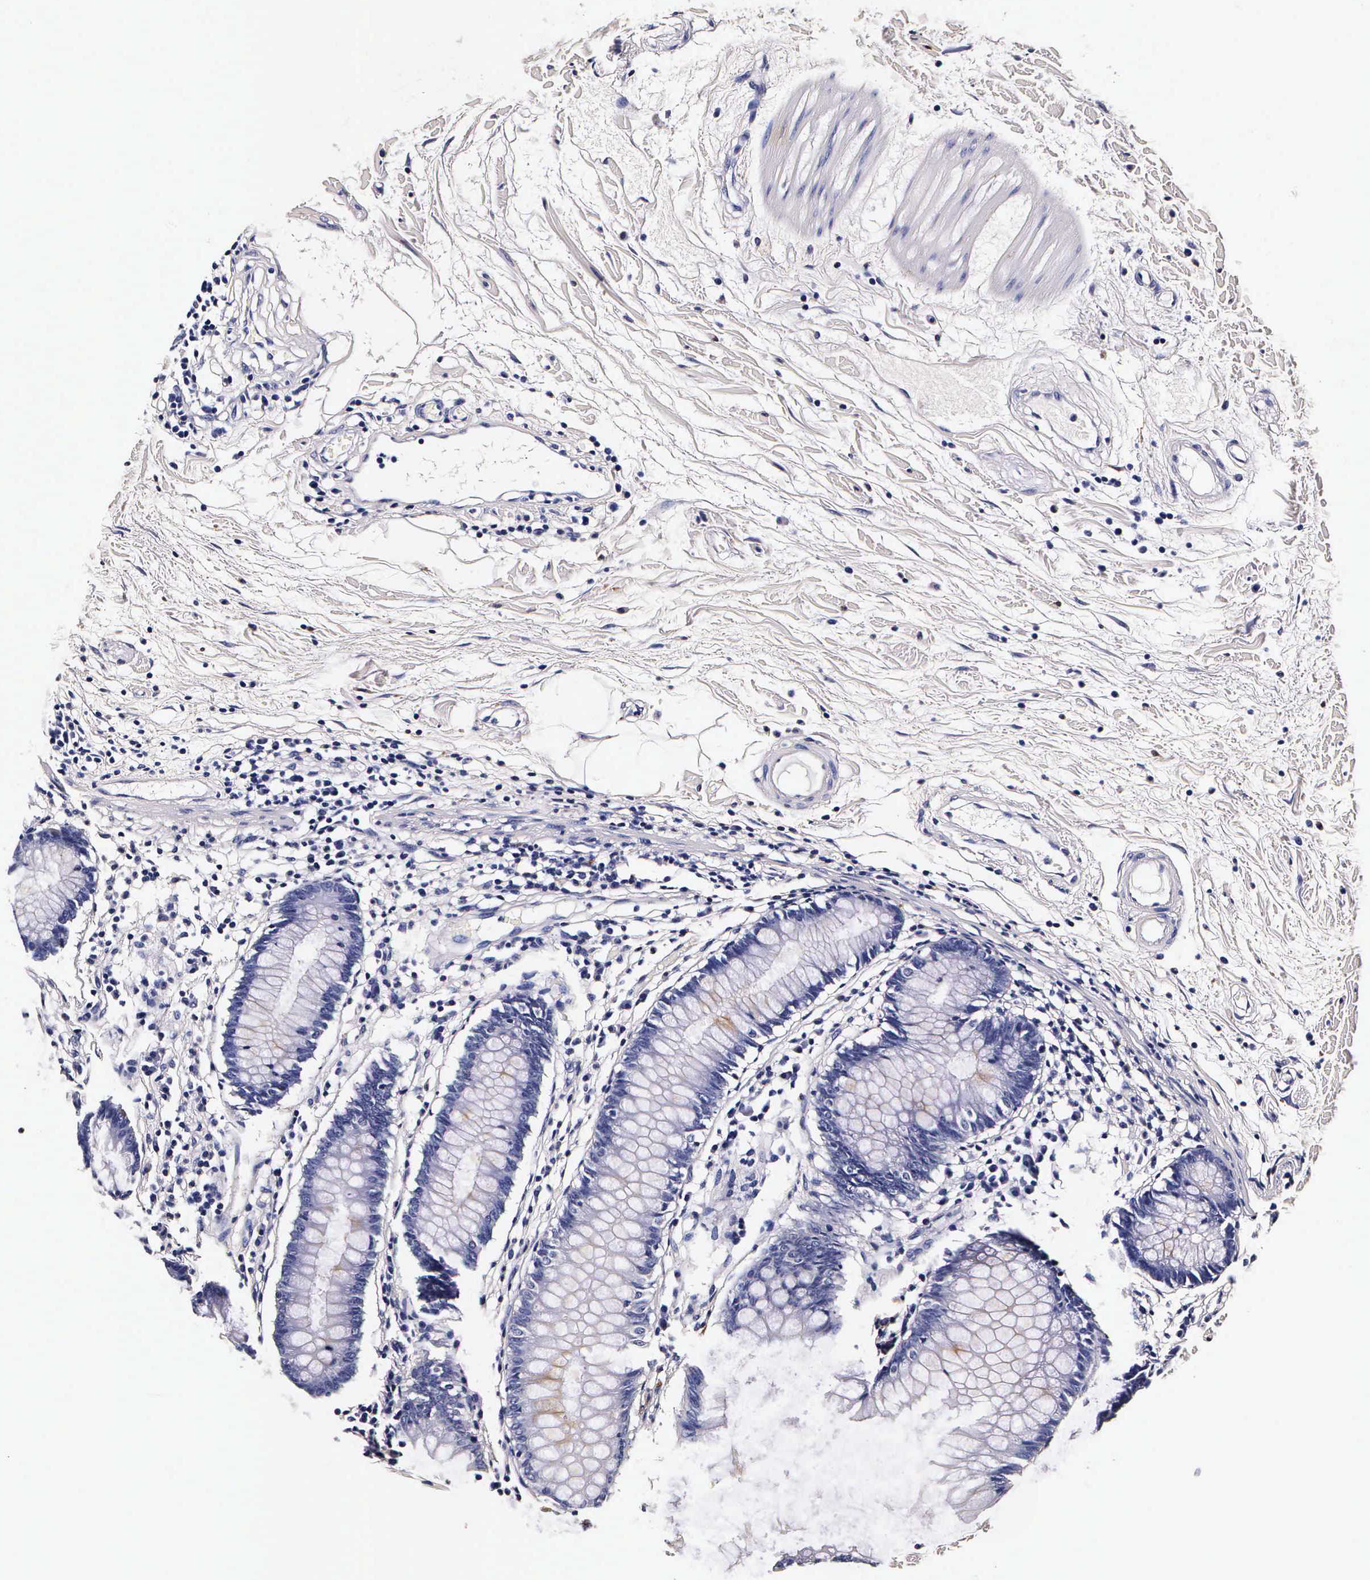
{"staining": {"intensity": "negative", "quantity": "none", "location": "none"}, "tissue": "colon", "cell_type": "Endothelial cells", "image_type": "normal", "snomed": [{"axis": "morphology", "description": "Normal tissue, NOS"}, {"axis": "topography", "description": "Colon"}], "caption": "Colon stained for a protein using immunohistochemistry displays no staining endothelial cells.", "gene": "CTSB", "patient": {"sex": "female", "age": 55}}